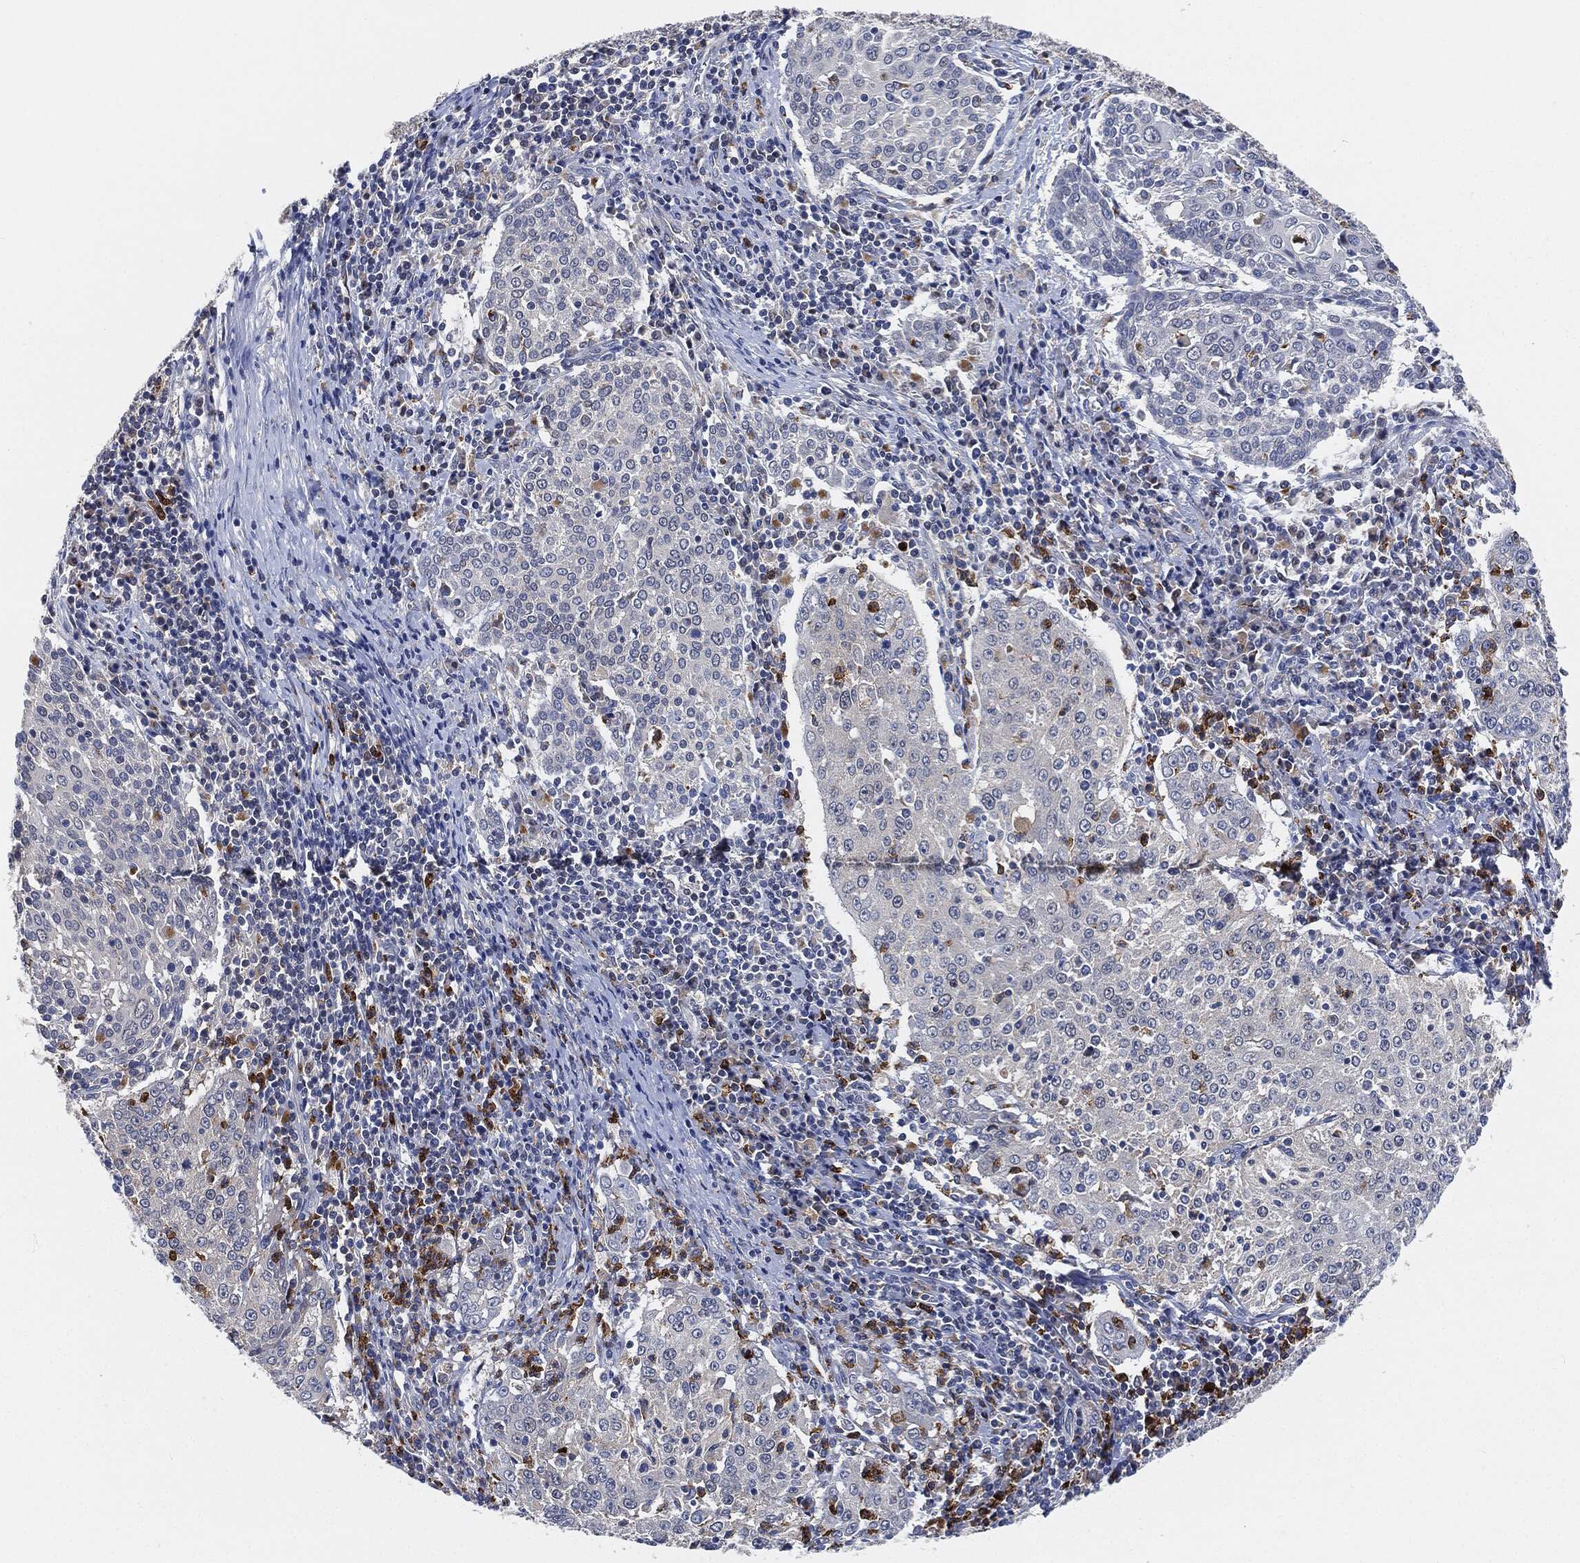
{"staining": {"intensity": "negative", "quantity": "none", "location": "none"}, "tissue": "cervical cancer", "cell_type": "Tumor cells", "image_type": "cancer", "snomed": [{"axis": "morphology", "description": "Squamous cell carcinoma, NOS"}, {"axis": "topography", "description": "Cervix"}], "caption": "Protein analysis of cervical squamous cell carcinoma demonstrates no significant positivity in tumor cells.", "gene": "VSIG4", "patient": {"sex": "female", "age": 41}}